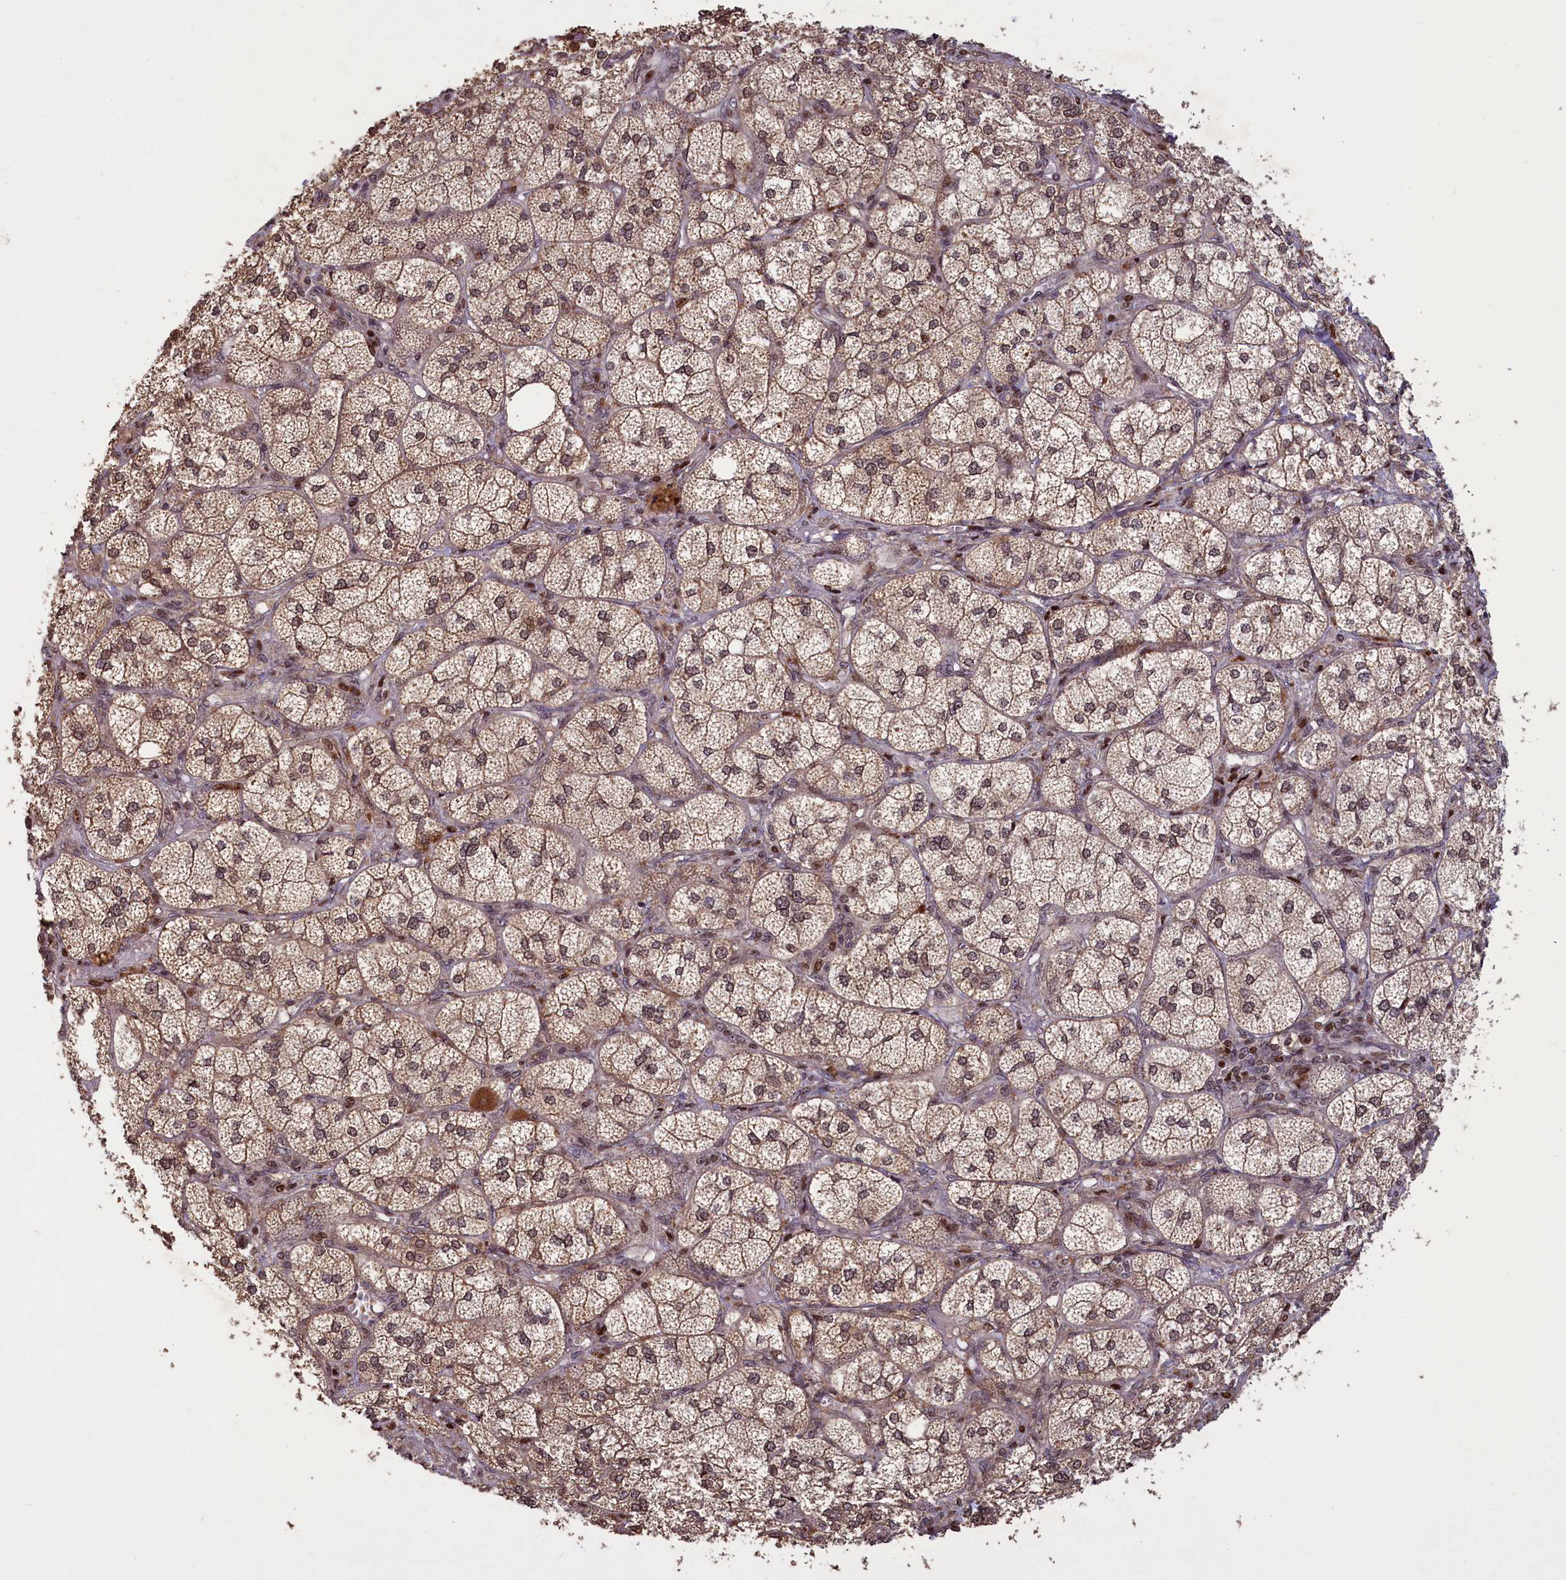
{"staining": {"intensity": "moderate", "quantity": ">75%", "location": "cytoplasmic/membranous,nuclear"}, "tissue": "adrenal gland", "cell_type": "Glandular cells", "image_type": "normal", "snomed": [{"axis": "morphology", "description": "Normal tissue, NOS"}, {"axis": "topography", "description": "Adrenal gland"}], "caption": "Immunohistochemistry (IHC) micrograph of benign adrenal gland stained for a protein (brown), which exhibits medium levels of moderate cytoplasmic/membranous,nuclear expression in about >75% of glandular cells.", "gene": "NUBP1", "patient": {"sex": "female", "age": 61}}